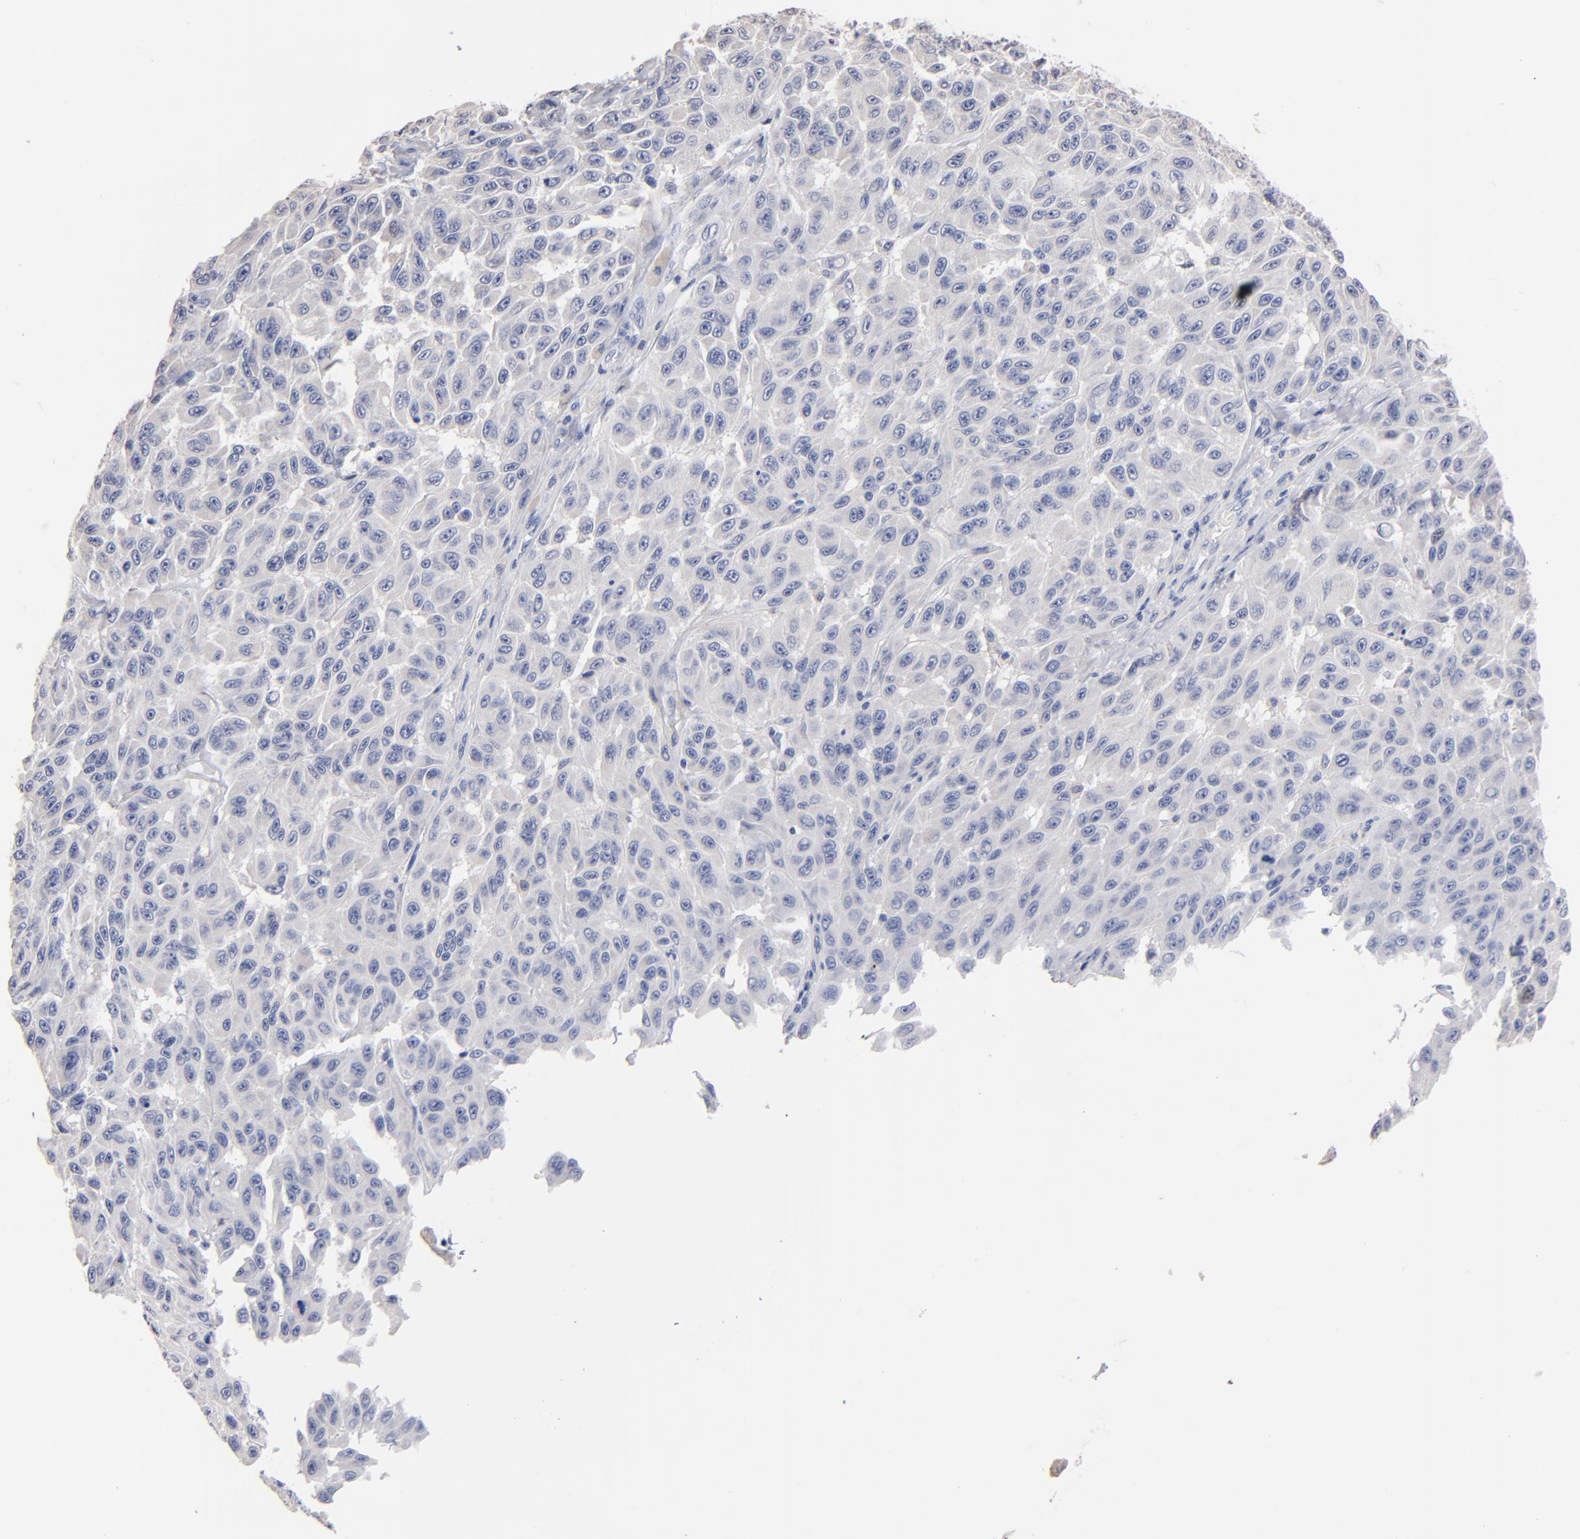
{"staining": {"intensity": "negative", "quantity": "none", "location": "none"}, "tissue": "melanoma", "cell_type": "Tumor cells", "image_type": "cancer", "snomed": [{"axis": "morphology", "description": "Malignant melanoma, NOS"}, {"axis": "topography", "description": "Skin"}], "caption": "IHC image of human malignant melanoma stained for a protein (brown), which displays no positivity in tumor cells. Nuclei are stained in blue.", "gene": "ITGA8", "patient": {"sex": "male", "age": 30}}